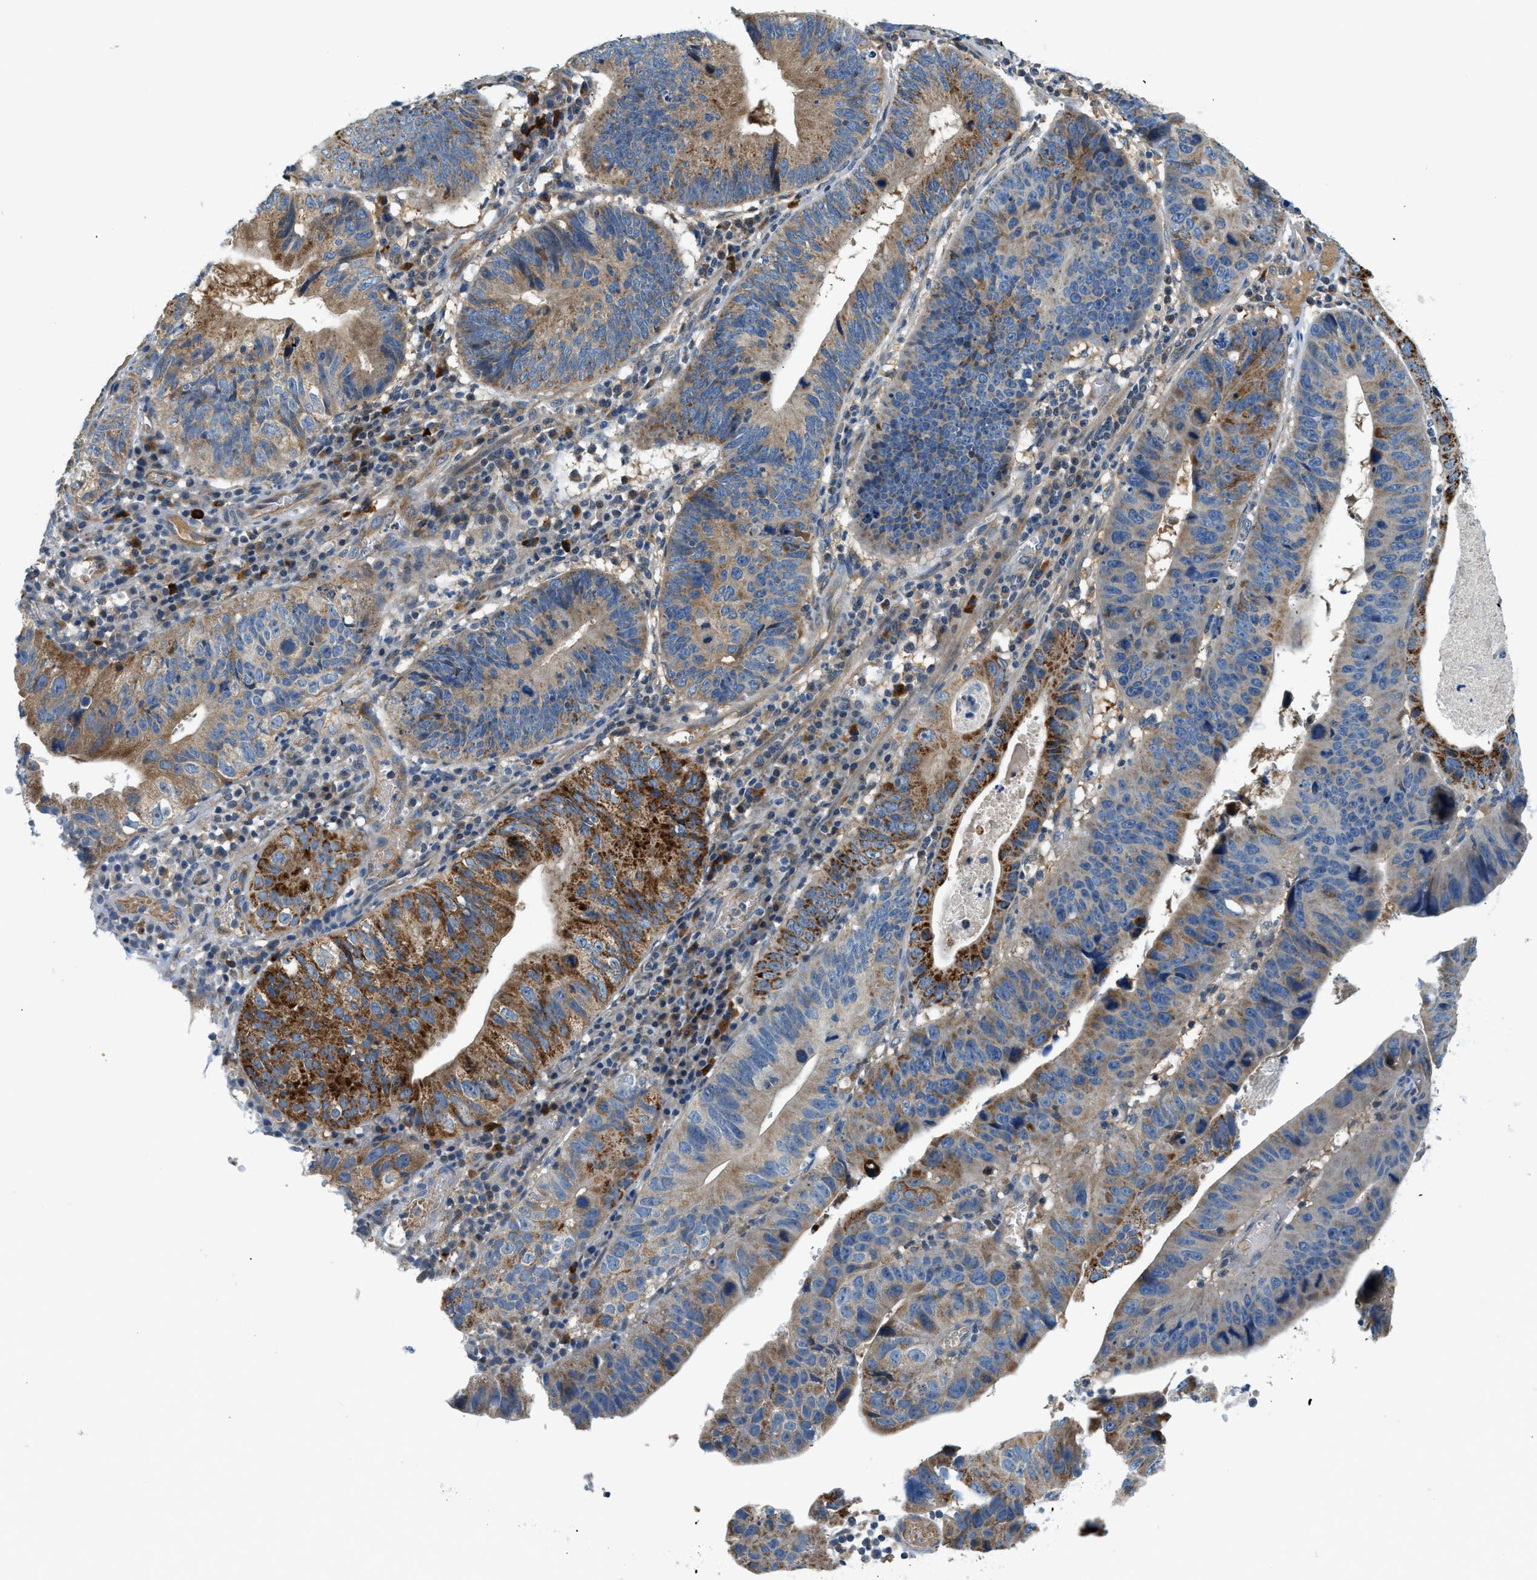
{"staining": {"intensity": "moderate", "quantity": "25%-75%", "location": "cytoplasmic/membranous"}, "tissue": "stomach cancer", "cell_type": "Tumor cells", "image_type": "cancer", "snomed": [{"axis": "morphology", "description": "Adenocarcinoma, NOS"}, {"axis": "topography", "description": "Stomach"}], "caption": "Protein analysis of adenocarcinoma (stomach) tissue displays moderate cytoplasmic/membranous expression in about 25%-75% of tumor cells. Using DAB (3,3'-diaminobenzidine) (brown) and hematoxylin (blue) stains, captured at high magnification using brightfield microscopy.", "gene": "KCNK1", "patient": {"sex": "male", "age": 59}}